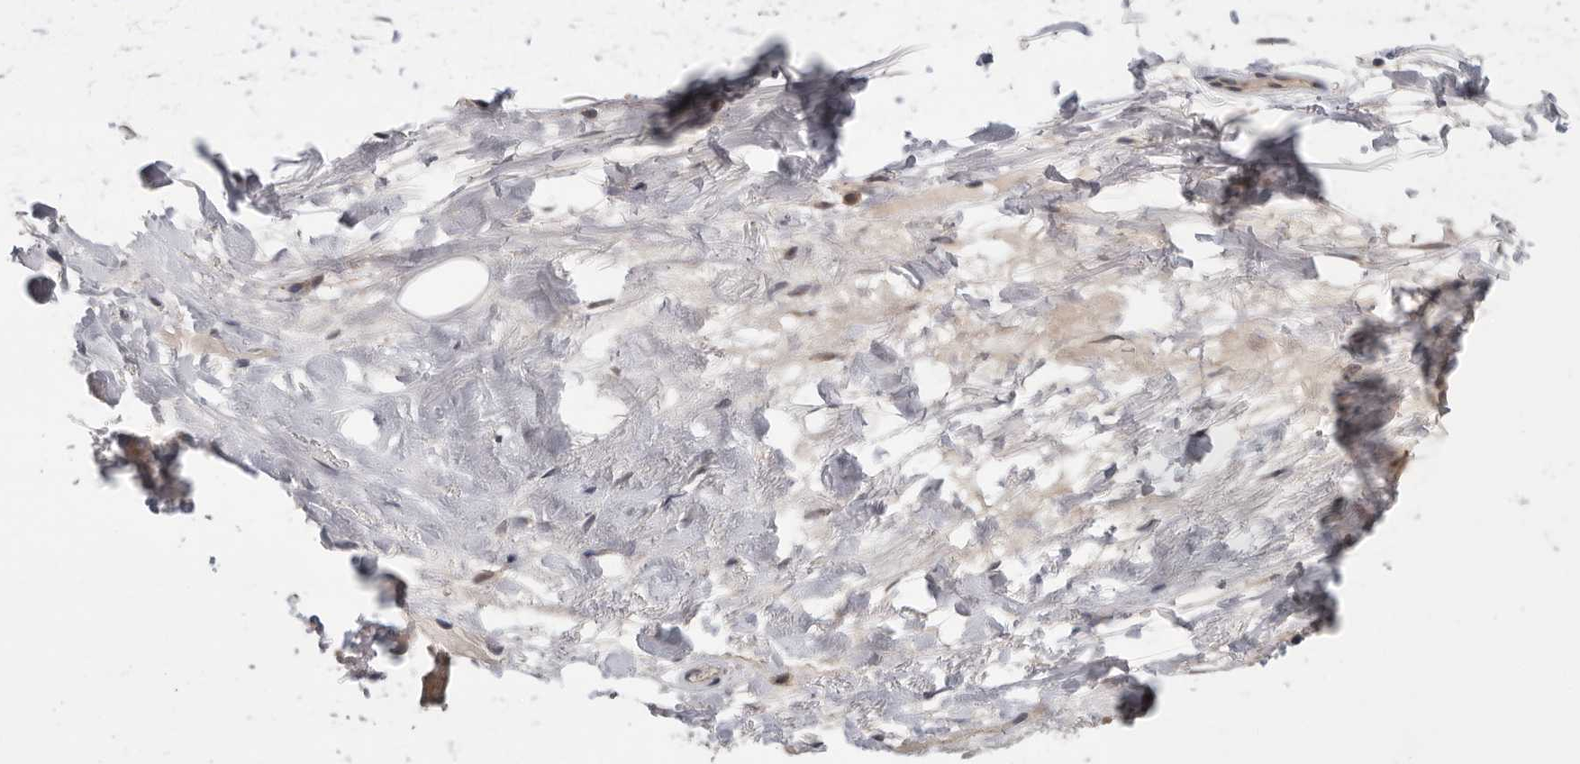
{"staining": {"intensity": "negative", "quantity": "none", "location": "none"}, "tissue": "adipose tissue", "cell_type": "Adipocytes", "image_type": "normal", "snomed": [{"axis": "morphology", "description": "Normal tissue, NOS"}, {"axis": "topography", "description": "Cartilage tissue"}], "caption": "Adipose tissue was stained to show a protein in brown. There is no significant expression in adipocytes.", "gene": "KLK5", "patient": {"sex": "female", "age": 63}}